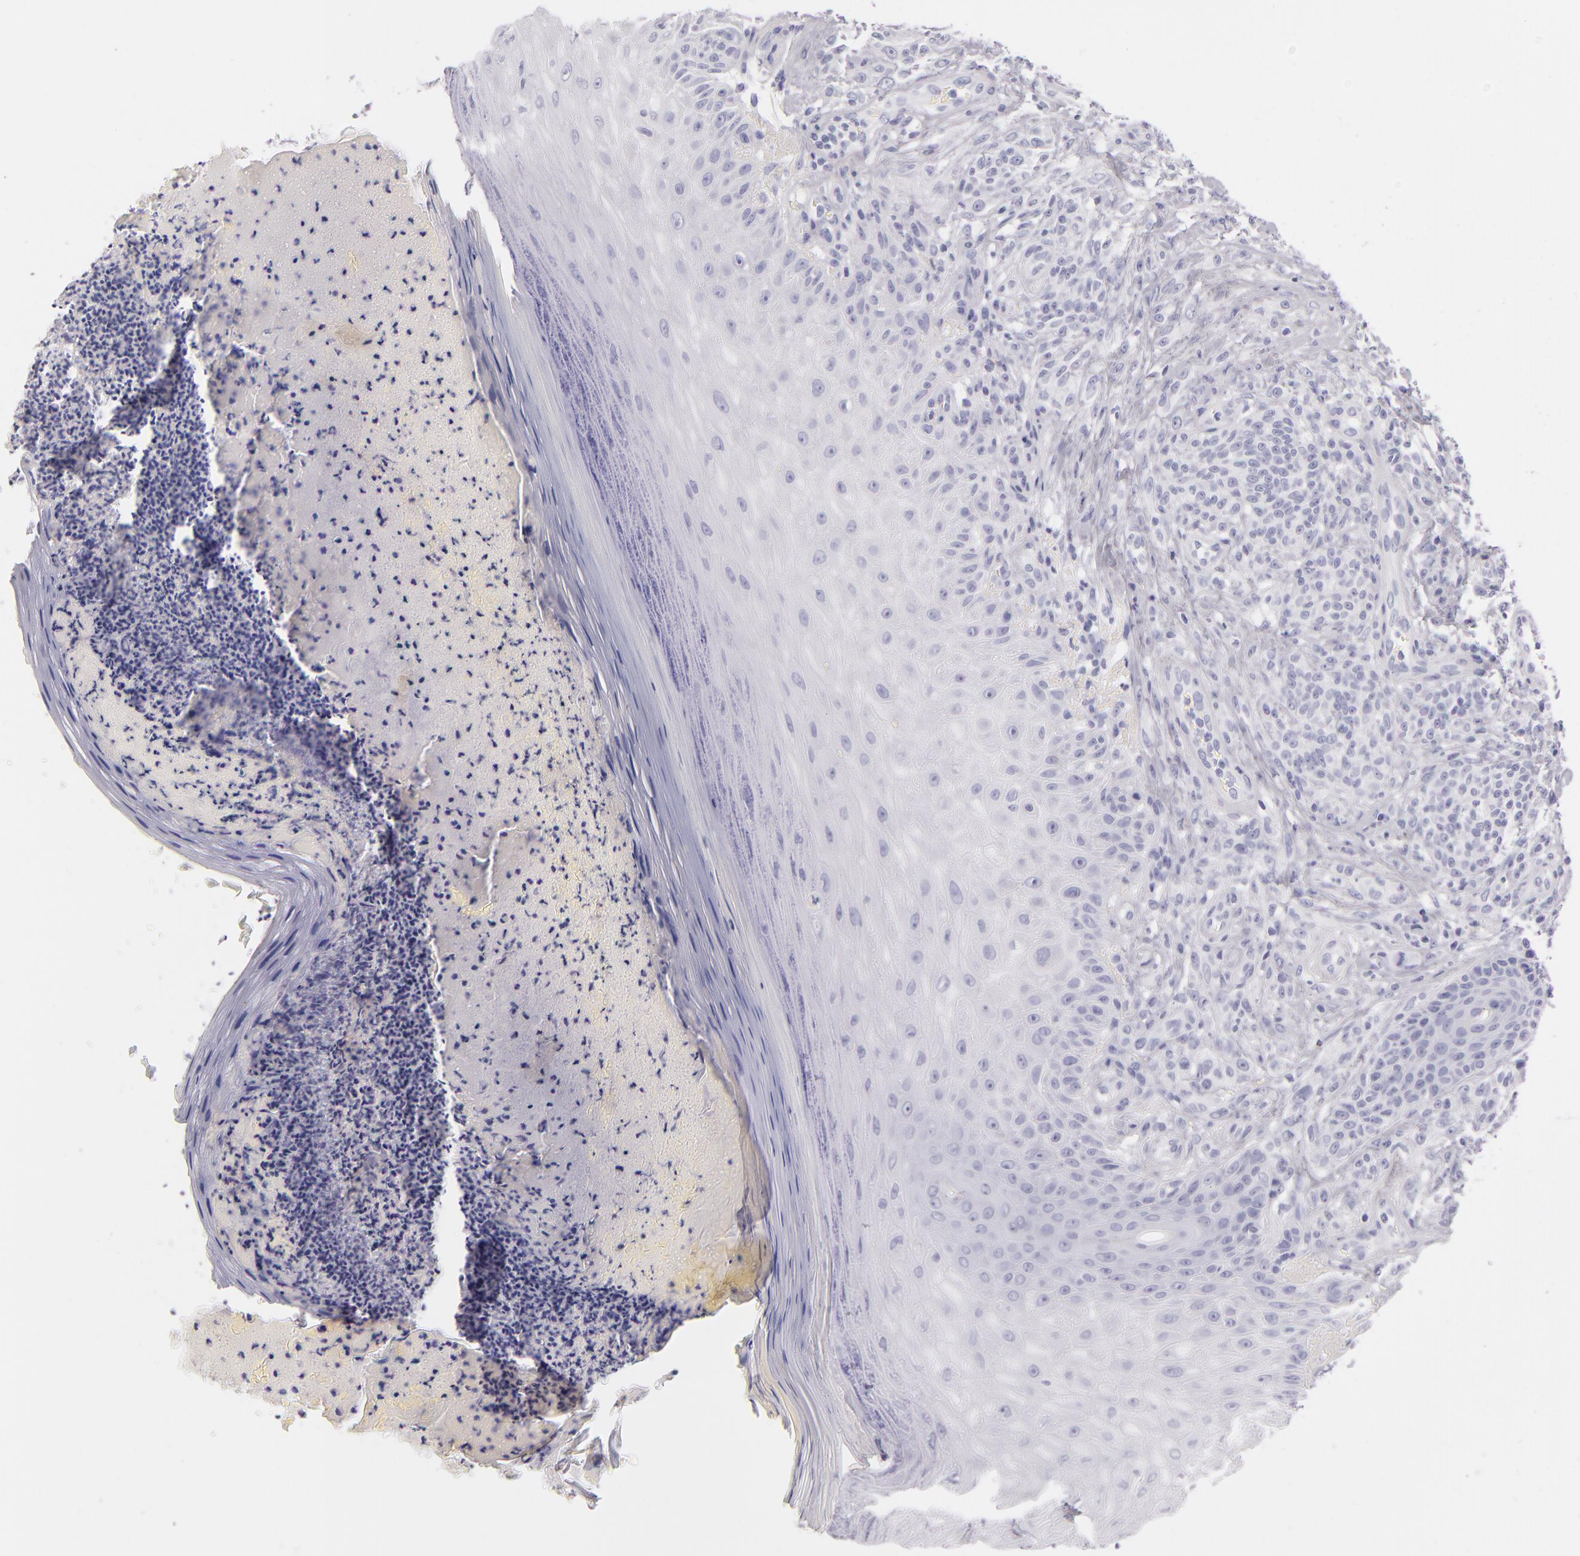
{"staining": {"intensity": "negative", "quantity": "none", "location": "none"}, "tissue": "melanoma", "cell_type": "Tumor cells", "image_type": "cancer", "snomed": [{"axis": "morphology", "description": "Malignant melanoma, NOS"}, {"axis": "topography", "description": "Skin"}], "caption": "Immunohistochemical staining of malignant melanoma reveals no significant staining in tumor cells.", "gene": "FABP1", "patient": {"sex": "male", "age": 57}}